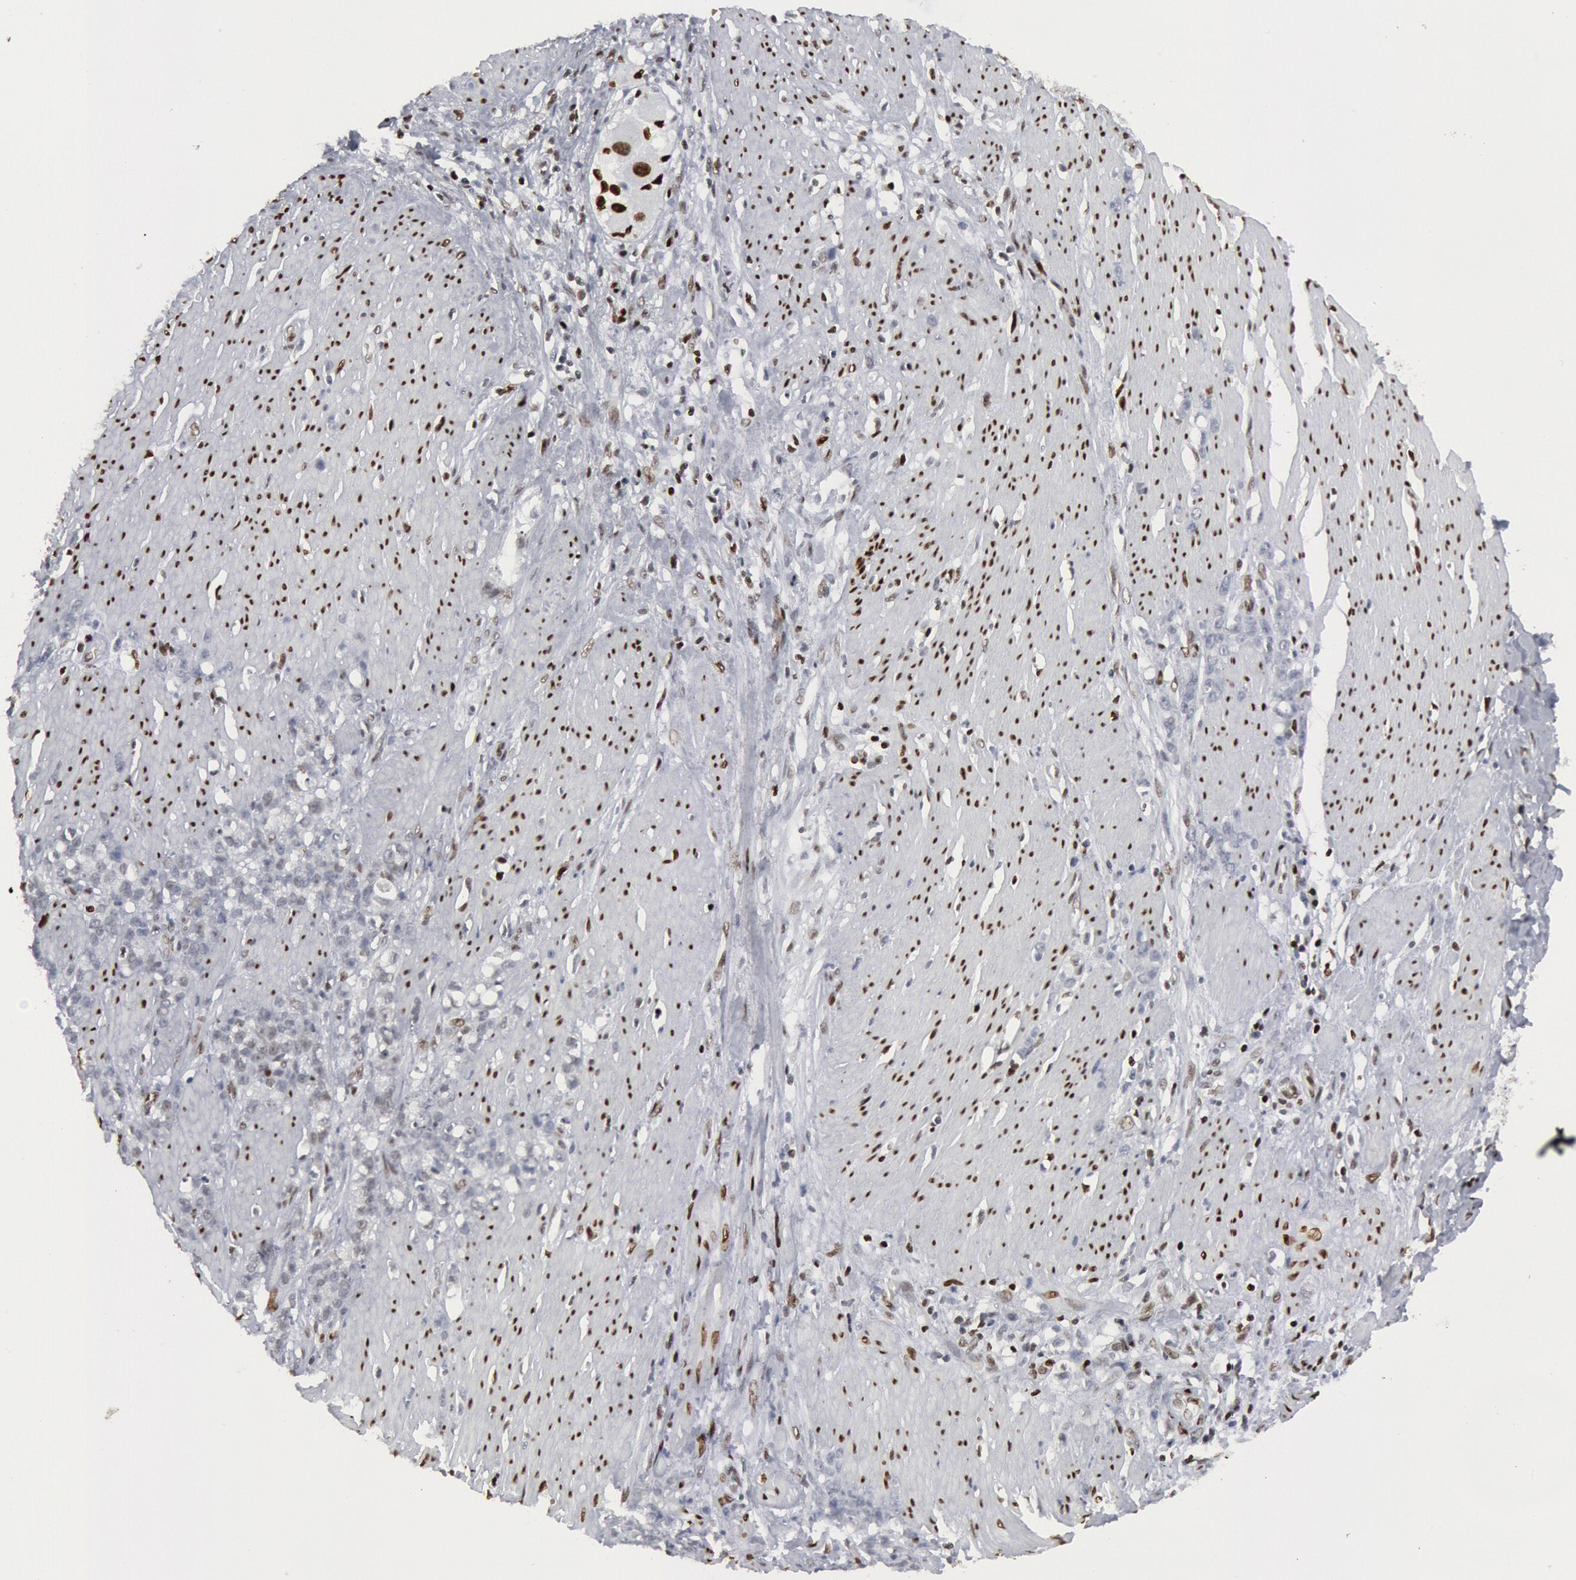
{"staining": {"intensity": "moderate", "quantity": "<25%", "location": "nuclear"}, "tissue": "stomach cancer", "cell_type": "Tumor cells", "image_type": "cancer", "snomed": [{"axis": "morphology", "description": "Adenocarcinoma, NOS"}, {"axis": "topography", "description": "Stomach, lower"}], "caption": "Stomach cancer (adenocarcinoma) stained for a protein (brown) shows moderate nuclear positive expression in about <25% of tumor cells.", "gene": "MECP2", "patient": {"sex": "male", "age": 88}}